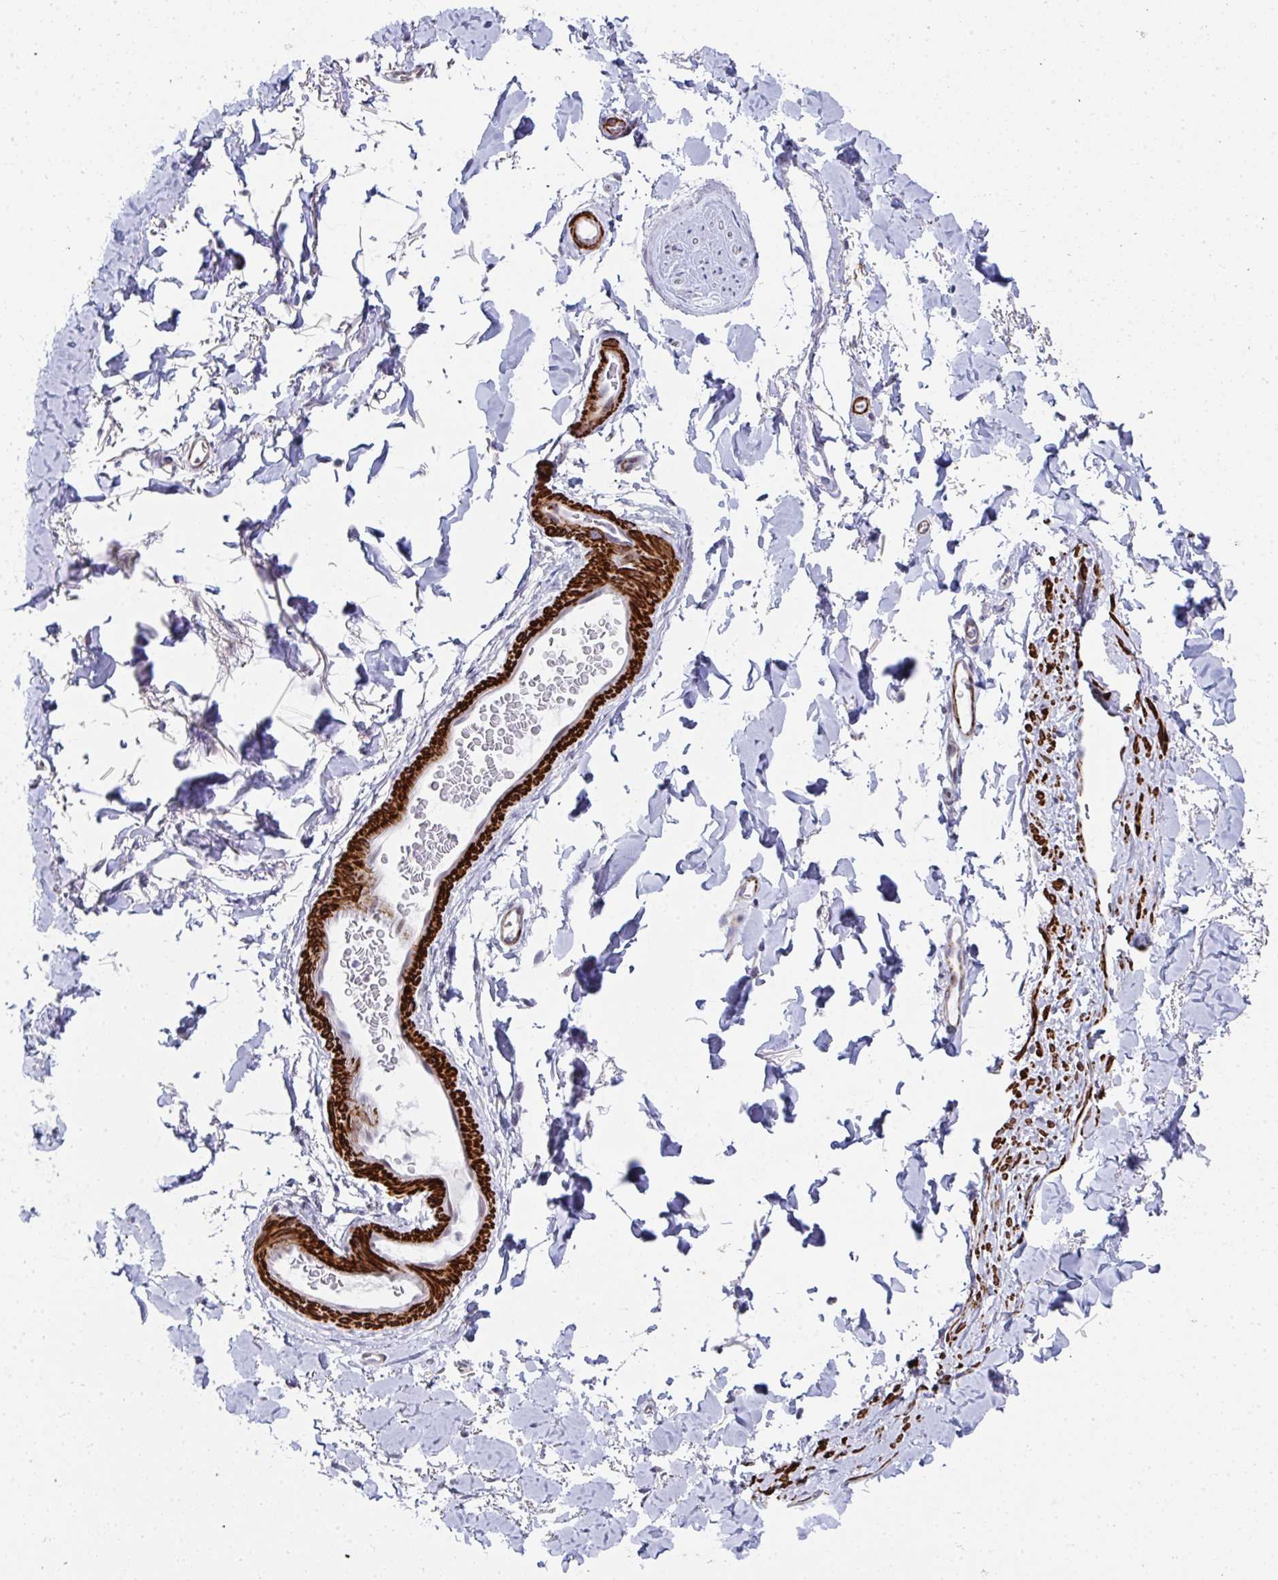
{"staining": {"intensity": "negative", "quantity": "none", "location": "none"}, "tissue": "adipose tissue", "cell_type": "Adipocytes", "image_type": "normal", "snomed": [{"axis": "morphology", "description": "Normal tissue, NOS"}, {"axis": "topography", "description": "Vulva"}, {"axis": "topography", "description": "Peripheral nerve tissue"}], "caption": "High magnification brightfield microscopy of unremarkable adipose tissue stained with DAB (brown) and counterstained with hematoxylin (blue): adipocytes show no significant expression.", "gene": "GINS2", "patient": {"sex": "female", "age": 66}}